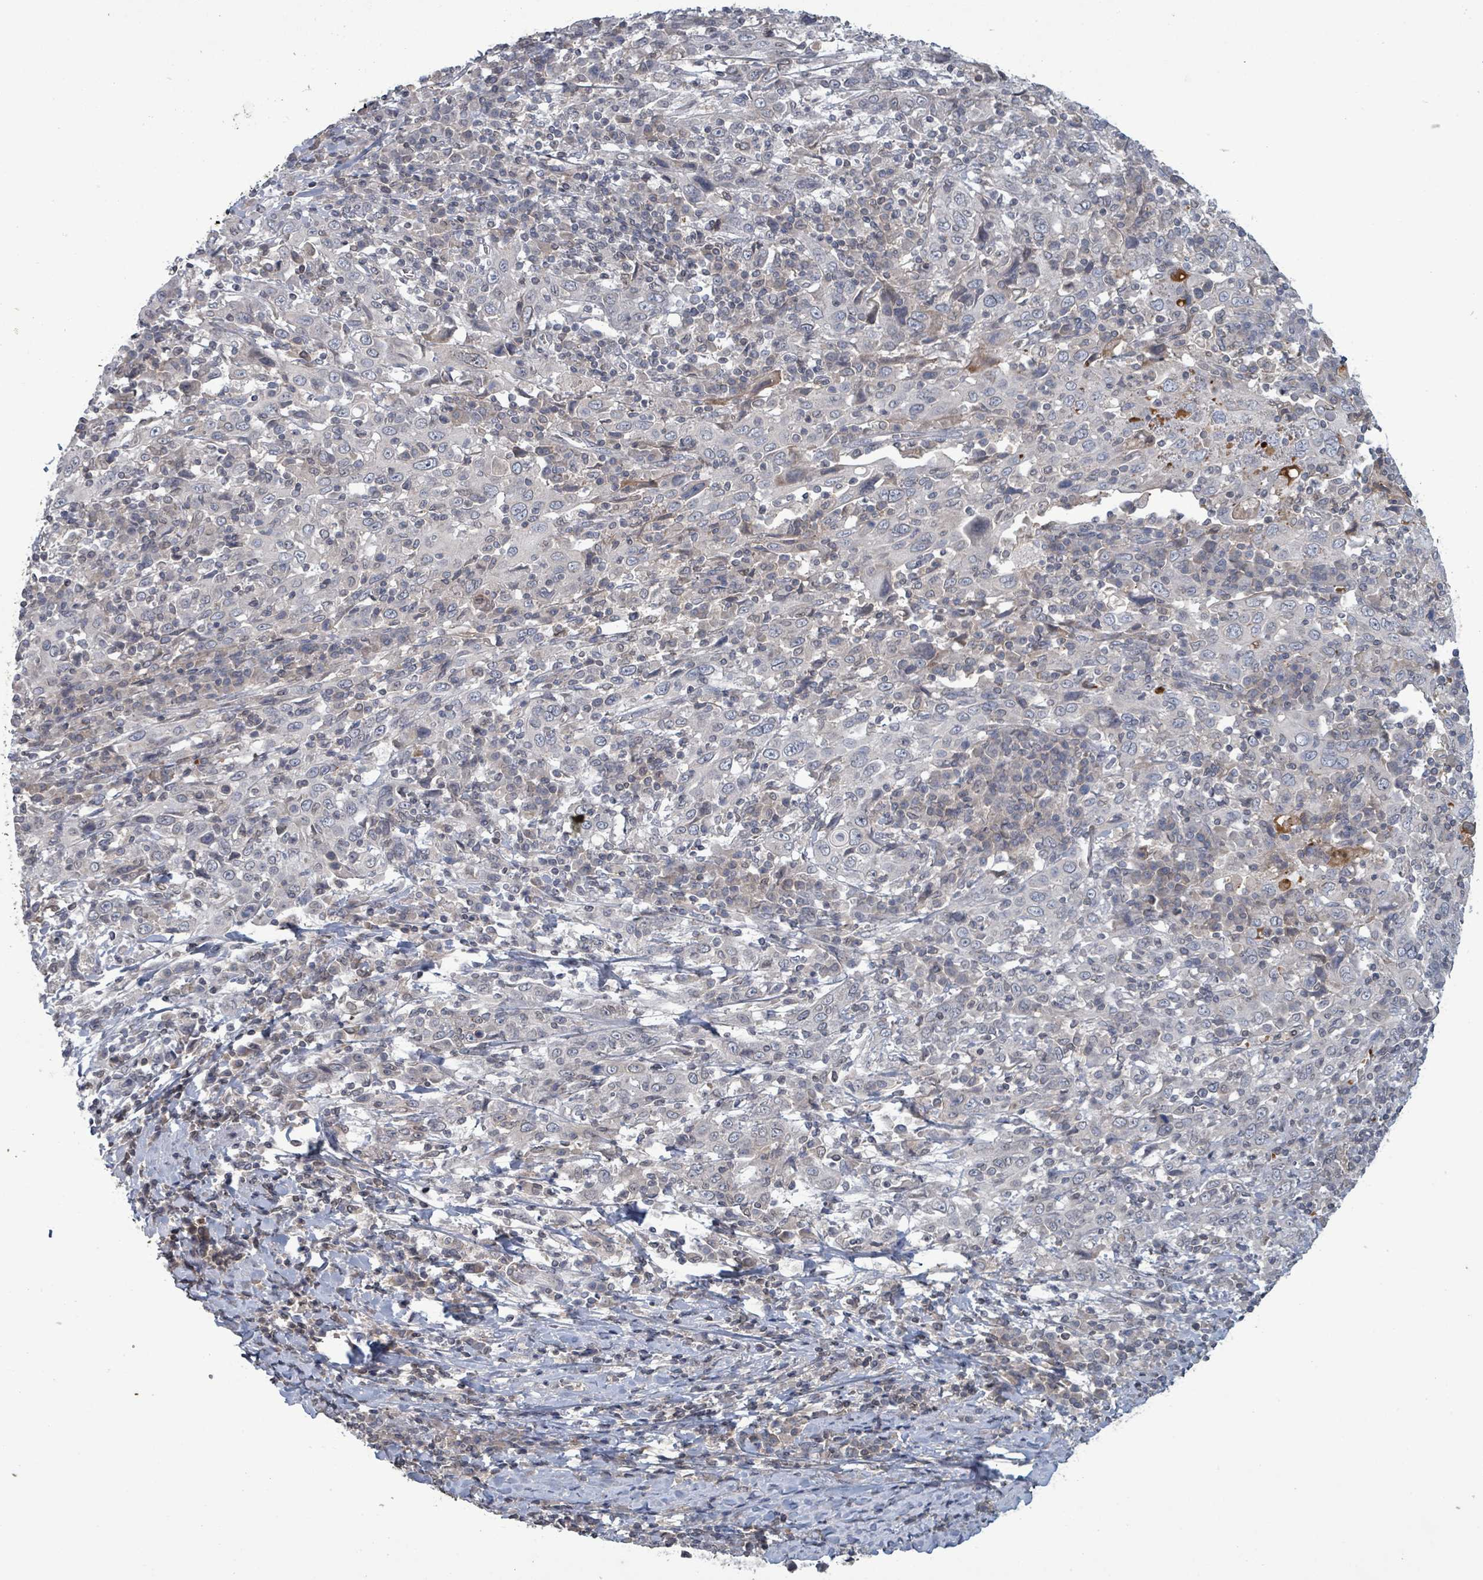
{"staining": {"intensity": "negative", "quantity": "none", "location": "none"}, "tissue": "cervical cancer", "cell_type": "Tumor cells", "image_type": "cancer", "snomed": [{"axis": "morphology", "description": "Squamous cell carcinoma, NOS"}, {"axis": "topography", "description": "Cervix"}], "caption": "Immunohistochemistry (IHC) of human cervical cancer shows no staining in tumor cells.", "gene": "GRM8", "patient": {"sex": "female", "age": 46}}